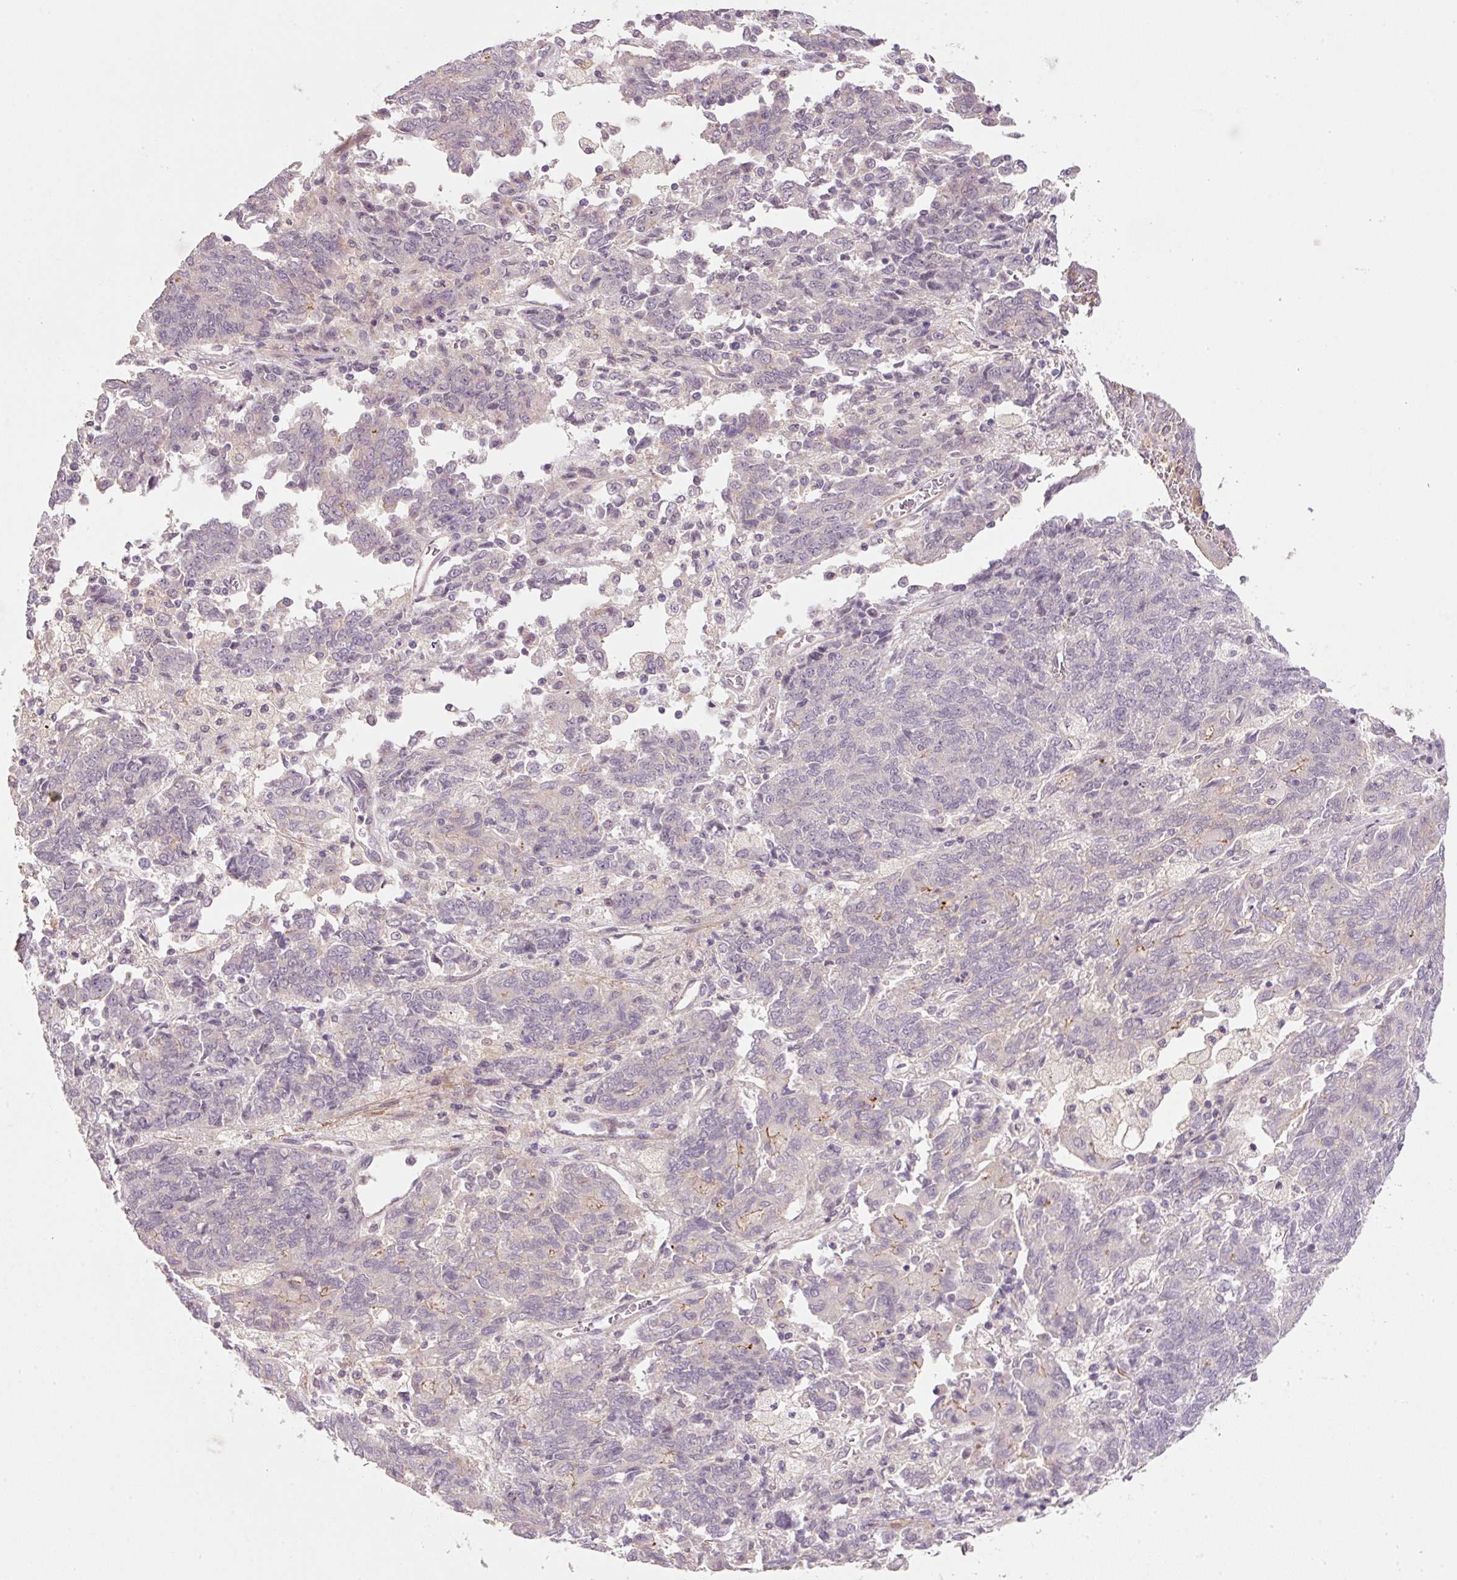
{"staining": {"intensity": "negative", "quantity": "none", "location": "none"}, "tissue": "endometrial cancer", "cell_type": "Tumor cells", "image_type": "cancer", "snomed": [{"axis": "morphology", "description": "Adenocarcinoma, NOS"}, {"axis": "topography", "description": "Endometrium"}], "caption": "This image is of adenocarcinoma (endometrial) stained with IHC to label a protein in brown with the nuclei are counter-stained blue. There is no staining in tumor cells.", "gene": "TIRAP", "patient": {"sex": "female", "age": 80}}